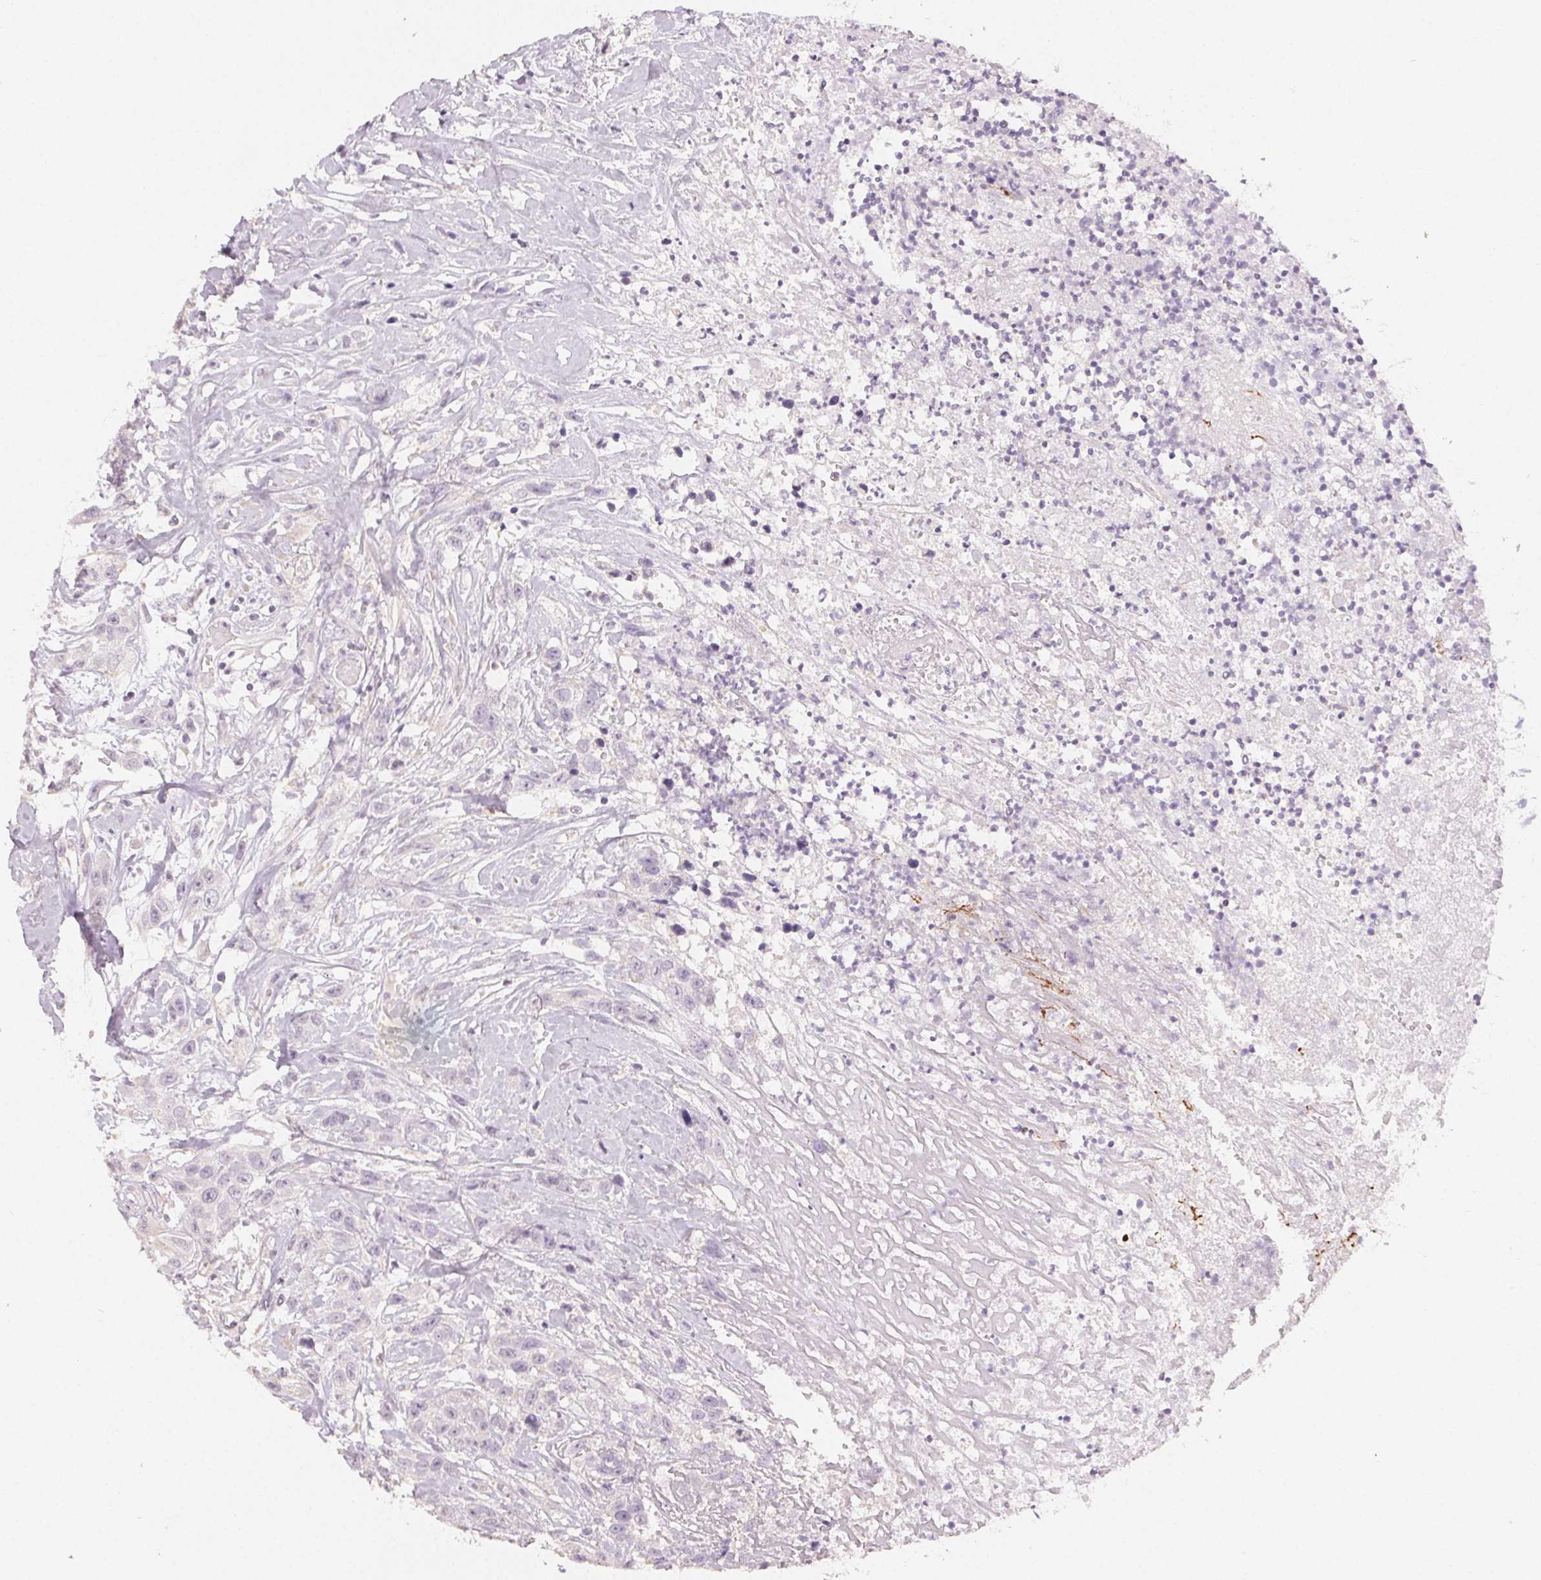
{"staining": {"intensity": "negative", "quantity": "none", "location": "none"}, "tissue": "head and neck cancer", "cell_type": "Tumor cells", "image_type": "cancer", "snomed": [{"axis": "morphology", "description": "Squamous cell carcinoma, NOS"}, {"axis": "topography", "description": "Head-Neck"}], "caption": "A photomicrograph of head and neck squamous cell carcinoma stained for a protein reveals no brown staining in tumor cells. (Stains: DAB (3,3'-diaminobenzidine) IHC with hematoxylin counter stain, Microscopy: brightfield microscopy at high magnification).", "gene": "LVRN", "patient": {"sex": "male", "age": 57}}